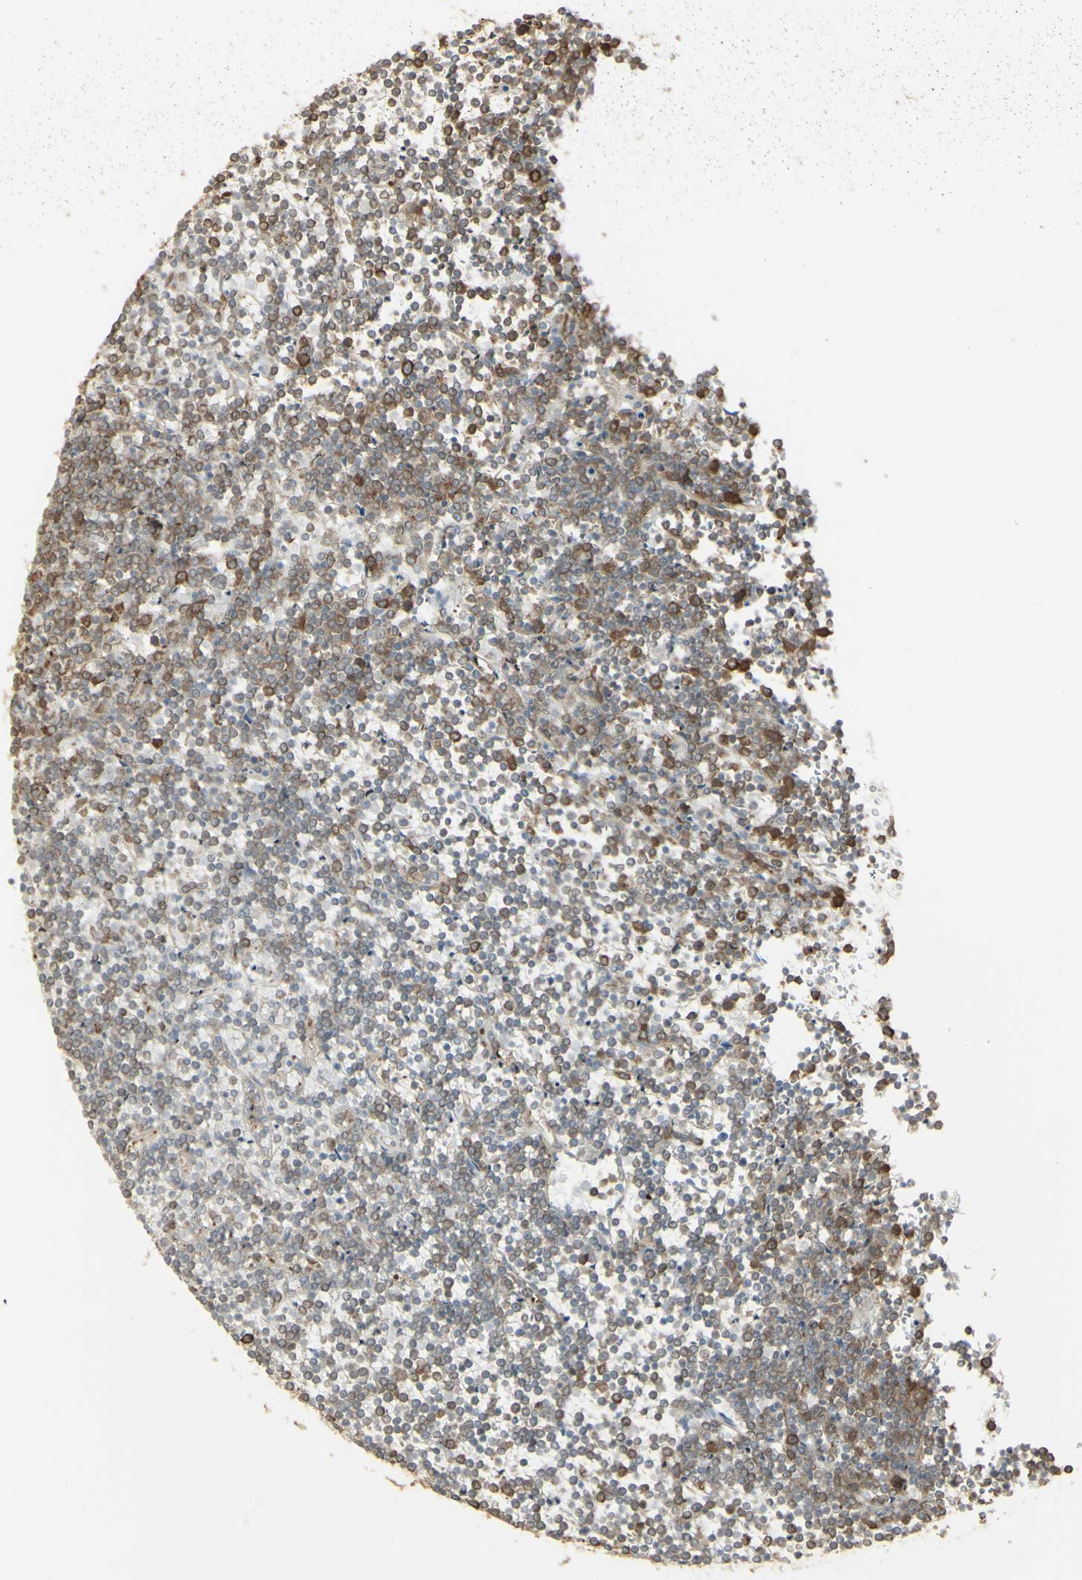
{"staining": {"intensity": "moderate", "quantity": "25%-75%", "location": "cytoplasmic/membranous"}, "tissue": "lymphoma", "cell_type": "Tumor cells", "image_type": "cancer", "snomed": [{"axis": "morphology", "description": "Malignant lymphoma, non-Hodgkin's type, Low grade"}, {"axis": "topography", "description": "Spleen"}], "caption": "Immunohistochemical staining of human low-grade malignant lymphoma, non-Hodgkin's type shows medium levels of moderate cytoplasmic/membranous protein expression in approximately 25%-75% of tumor cells.", "gene": "EEF1B2", "patient": {"sex": "female", "age": 19}}